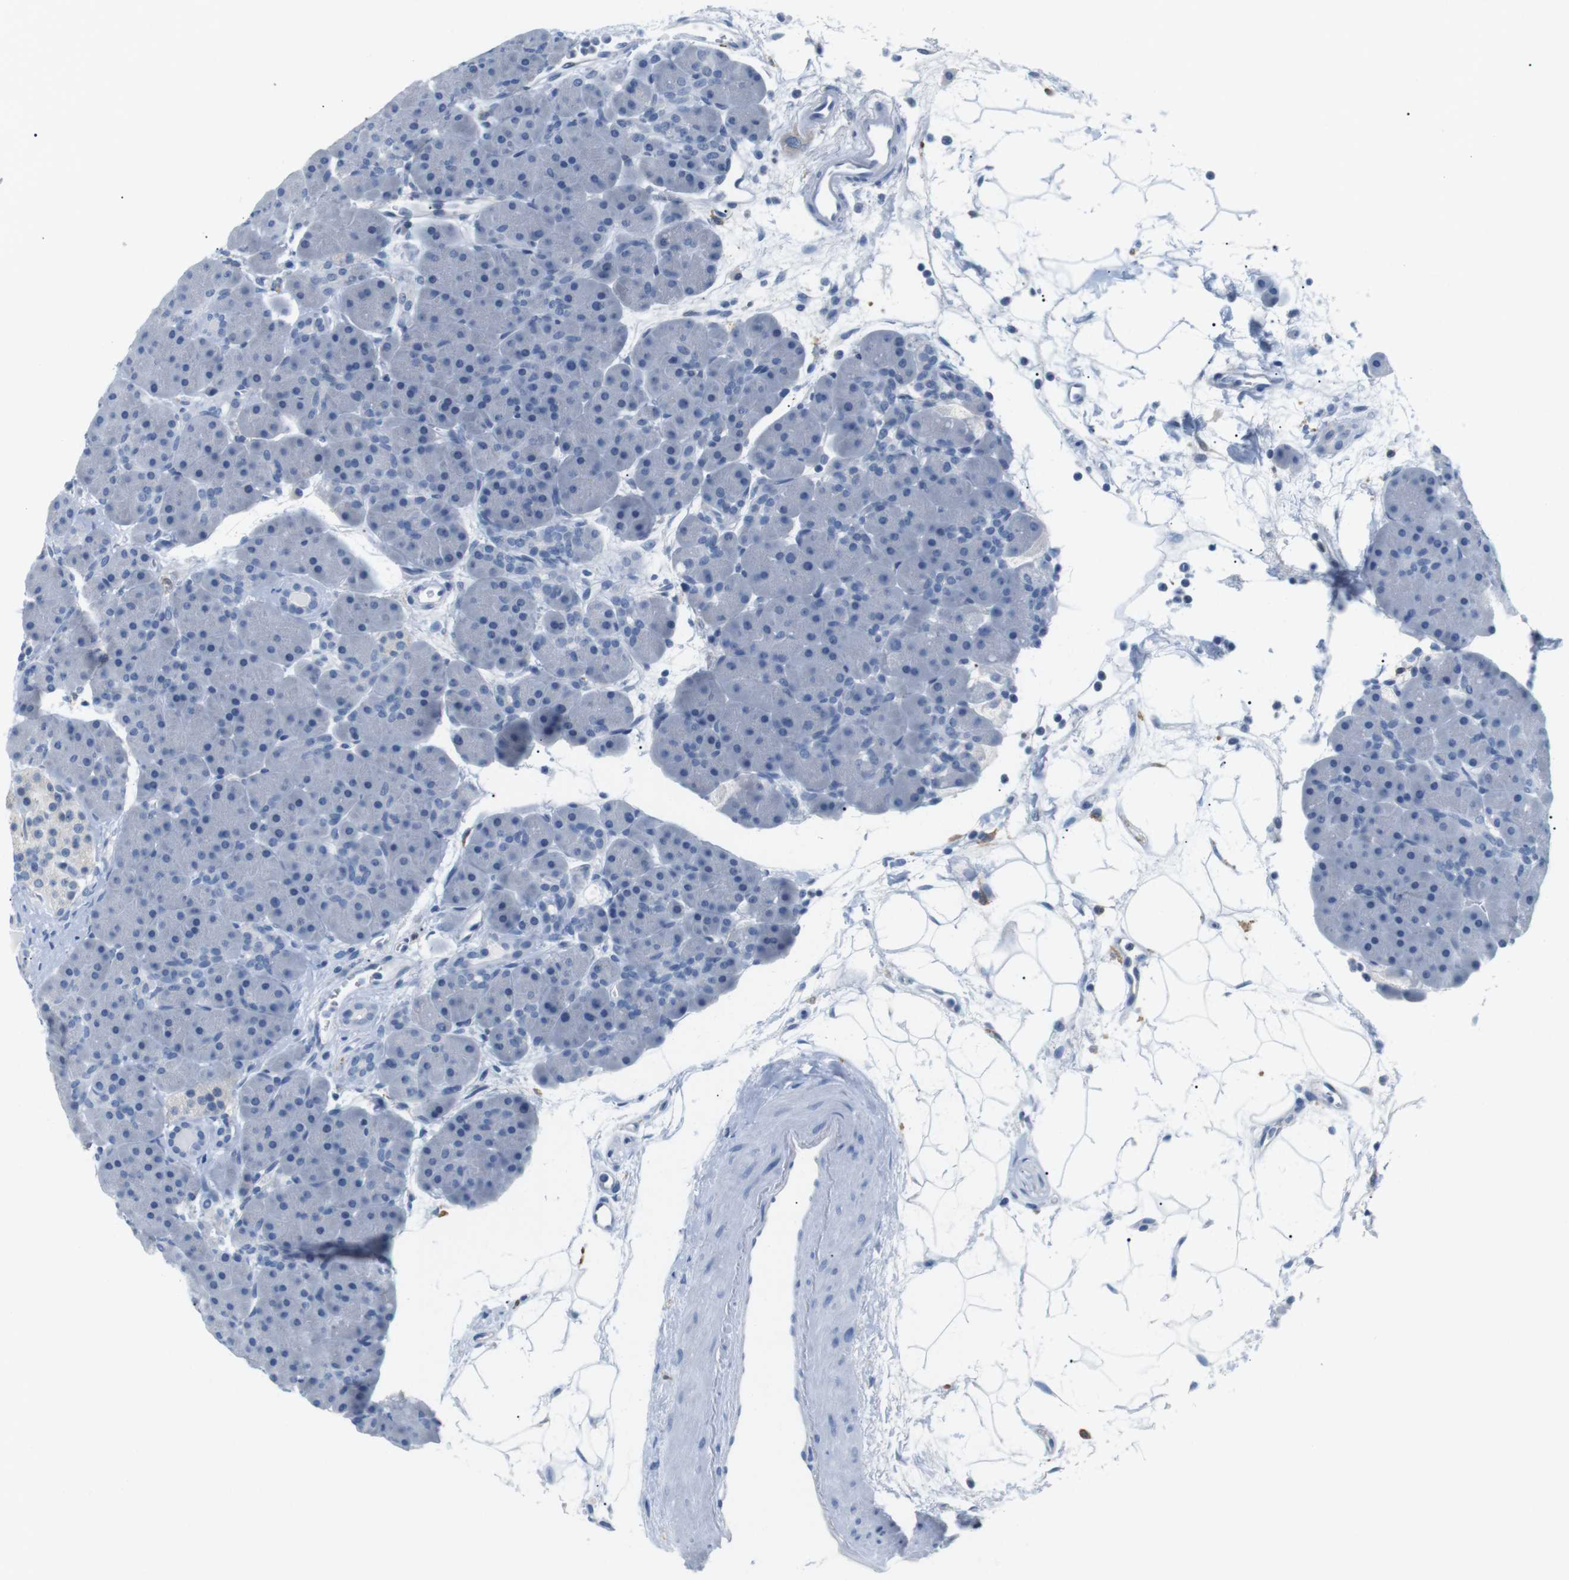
{"staining": {"intensity": "negative", "quantity": "none", "location": "none"}, "tissue": "pancreas", "cell_type": "Exocrine glandular cells", "image_type": "normal", "snomed": [{"axis": "morphology", "description": "Normal tissue, NOS"}, {"axis": "topography", "description": "Pancreas"}], "caption": "Immunohistochemical staining of unremarkable human pancreas displays no significant positivity in exocrine glandular cells.", "gene": "FCGRT", "patient": {"sex": "male", "age": 66}}